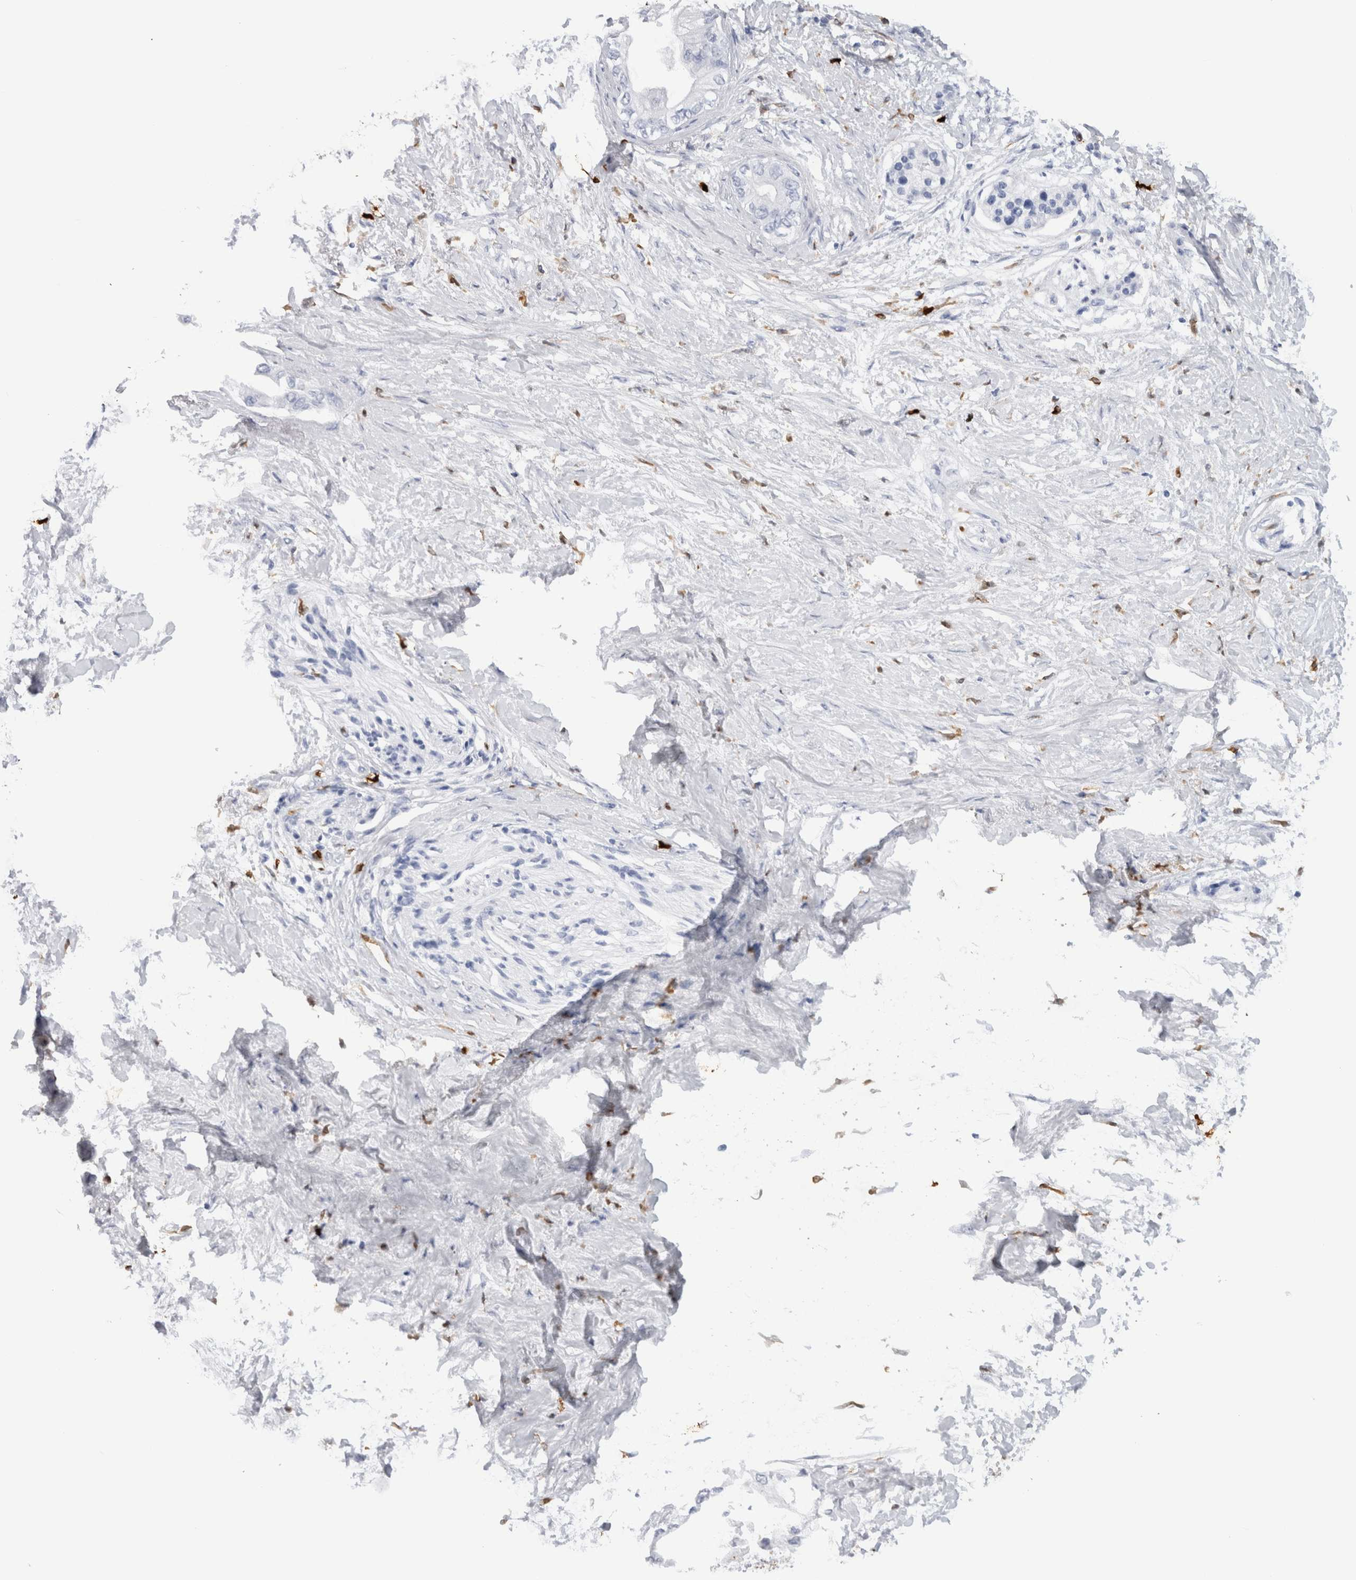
{"staining": {"intensity": "negative", "quantity": "none", "location": "none"}, "tissue": "pancreatic cancer", "cell_type": "Tumor cells", "image_type": "cancer", "snomed": [{"axis": "morphology", "description": "Normal tissue, NOS"}, {"axis": "morphology", "description": "Adenocarcinoma, NOS"}, {"axis": "topography", "description": "Pancreas"}, {"axis": "topography", "description": "Duodenum"}], "caption": "Immunohistochemistry of human pancreatic cancer reveals no positivity in tumor cells. (Stains: DAB (3,3'-diaminobenzidine) immunohistochemistry with hematoxylin counter stain, Microscopy: brightfield microscopy at high magnification).", "gene": "S100A8", "patient": {"sex": "female", "age": 60}}